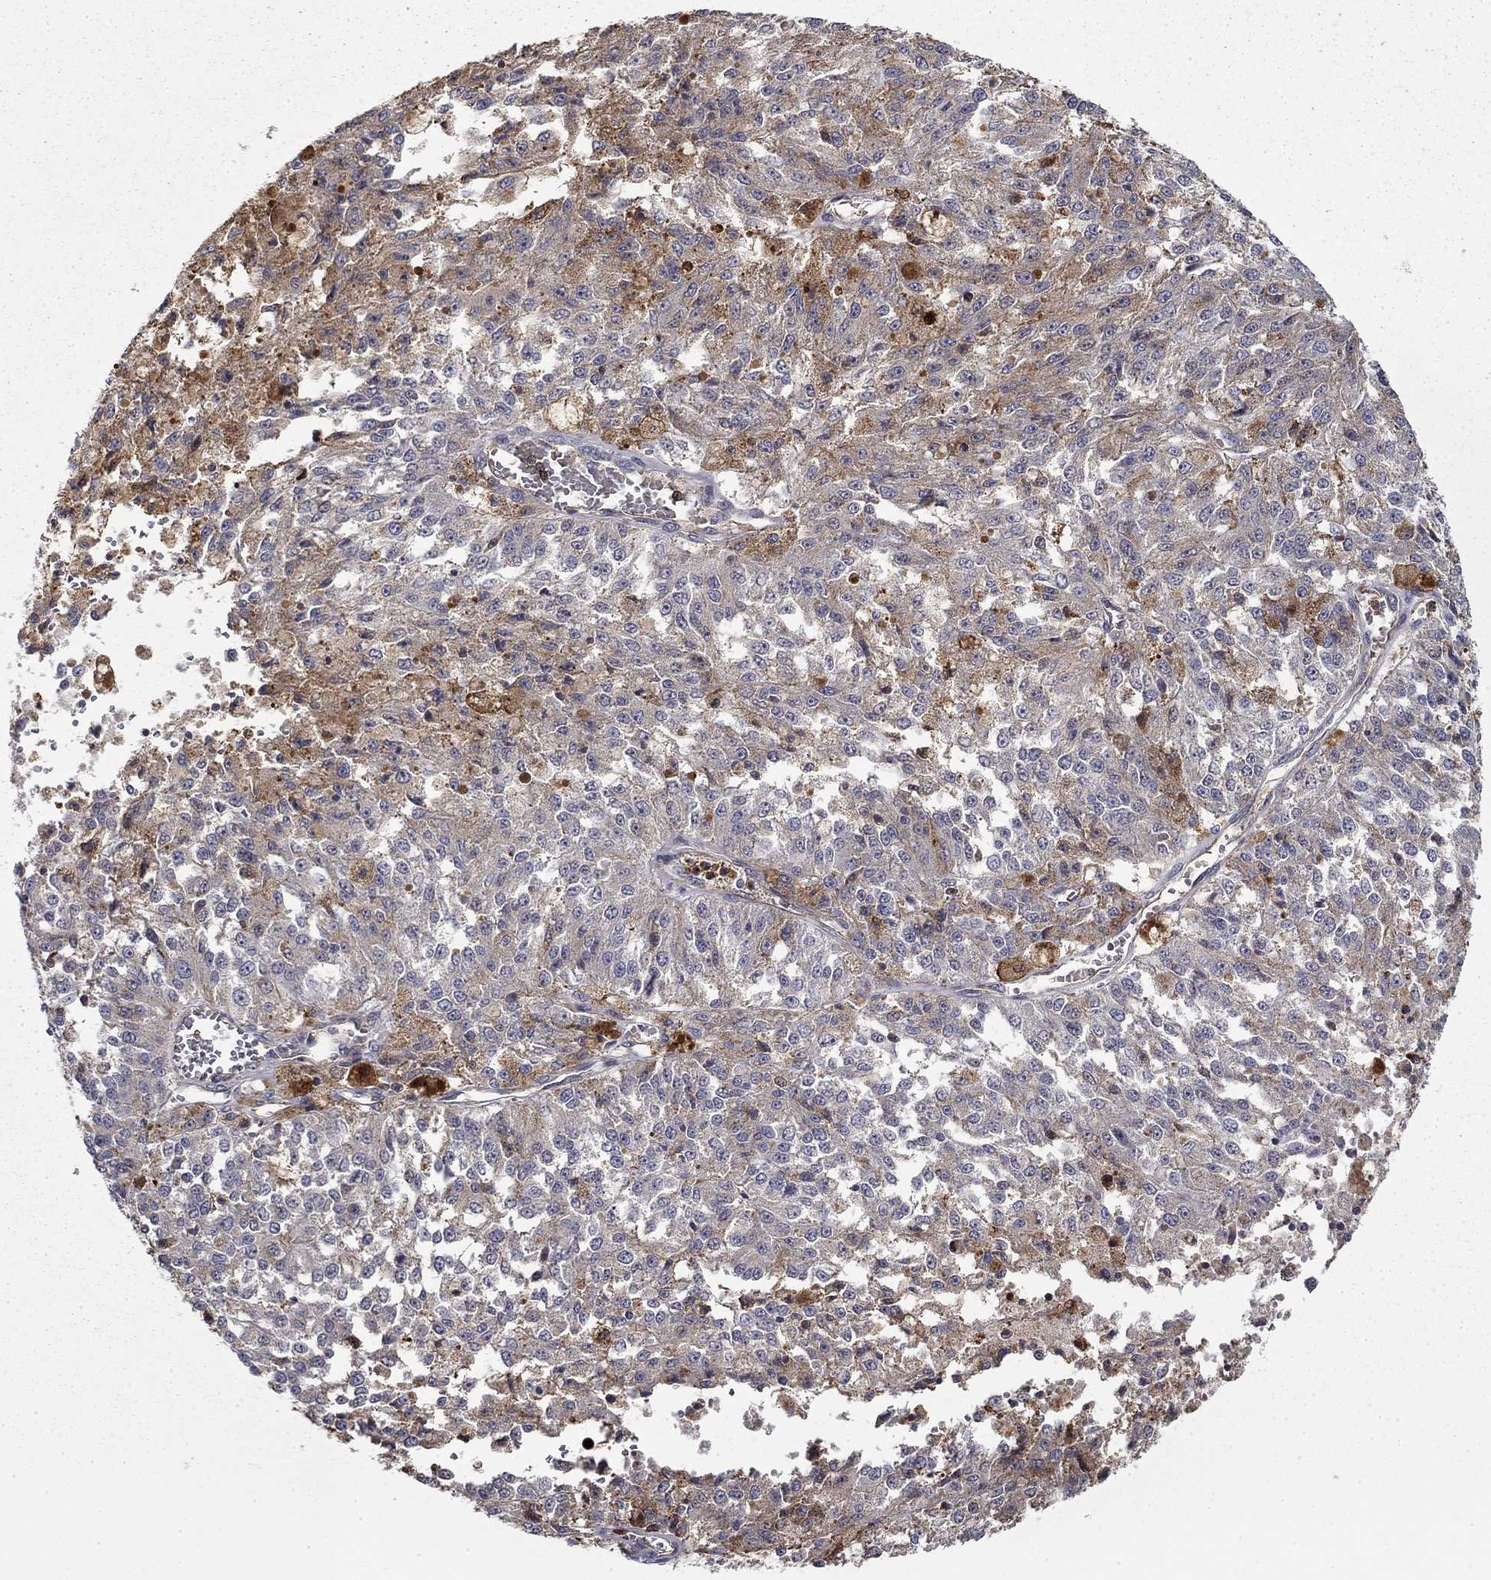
{"staining": {"intensity": "moderate", "quantity": "<25%", "location": "cytoplasmic/membranous"}, "tissue": "melanoma", "cell_type": "Tumor cells", "image_type": "cancer", "snomed": [{"axis": "morphology", "description": "Malignant melanoma, Metastatic site"}, {"axis": "topography", "description": "Lymph node"}], "caption": "DAB immunohistochemical staining of human melanoma reveals moderate cytoplasmic/membranous protein staining in about <25% of tumor cells.", "gene": "ADM", "patient": {"sex": "female", "age": 64}}